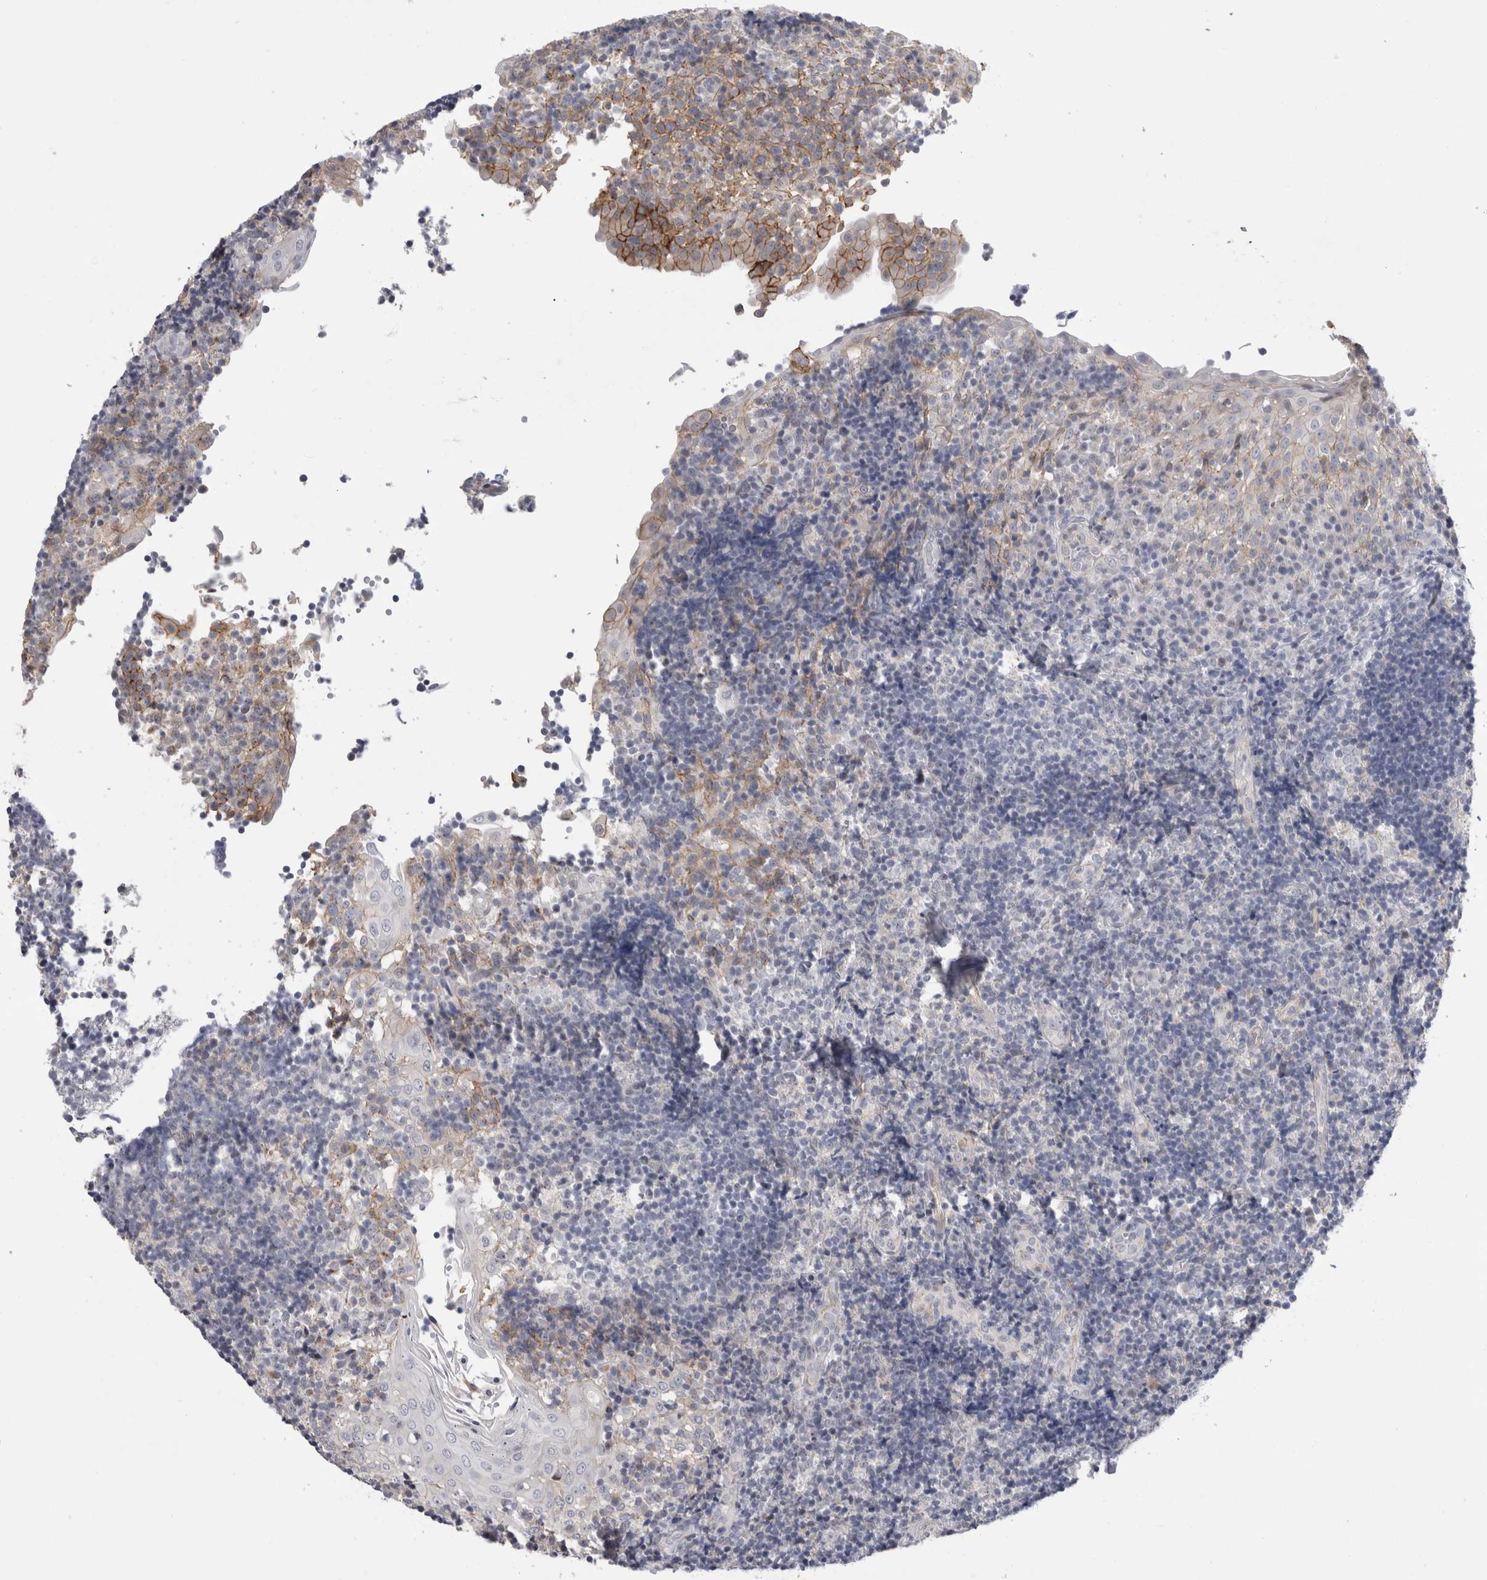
{"staining": {"intensity": "negative", "quantity": "none", "location": "none"}, "tissue": "tonsil", "cell_type": "Germinal center cells", "image_type": "normal", "snomed": [{"axis": "morphology", "description": "Normal tissue, NOS"}, {"axis": "topography", "description": "Tonsil"}], "caption": "DAB immunohistochemical staining of unremarkable tonsil reveals no significant expression in germinal center cells. The staining was performed using DAB to visualize the protein expression in brown, while the nuclei were stained in blue with hematoxylin (Magnification: 20x).", "gene": "VANGL1", "patient": {"sex": "female", "age": 40}}